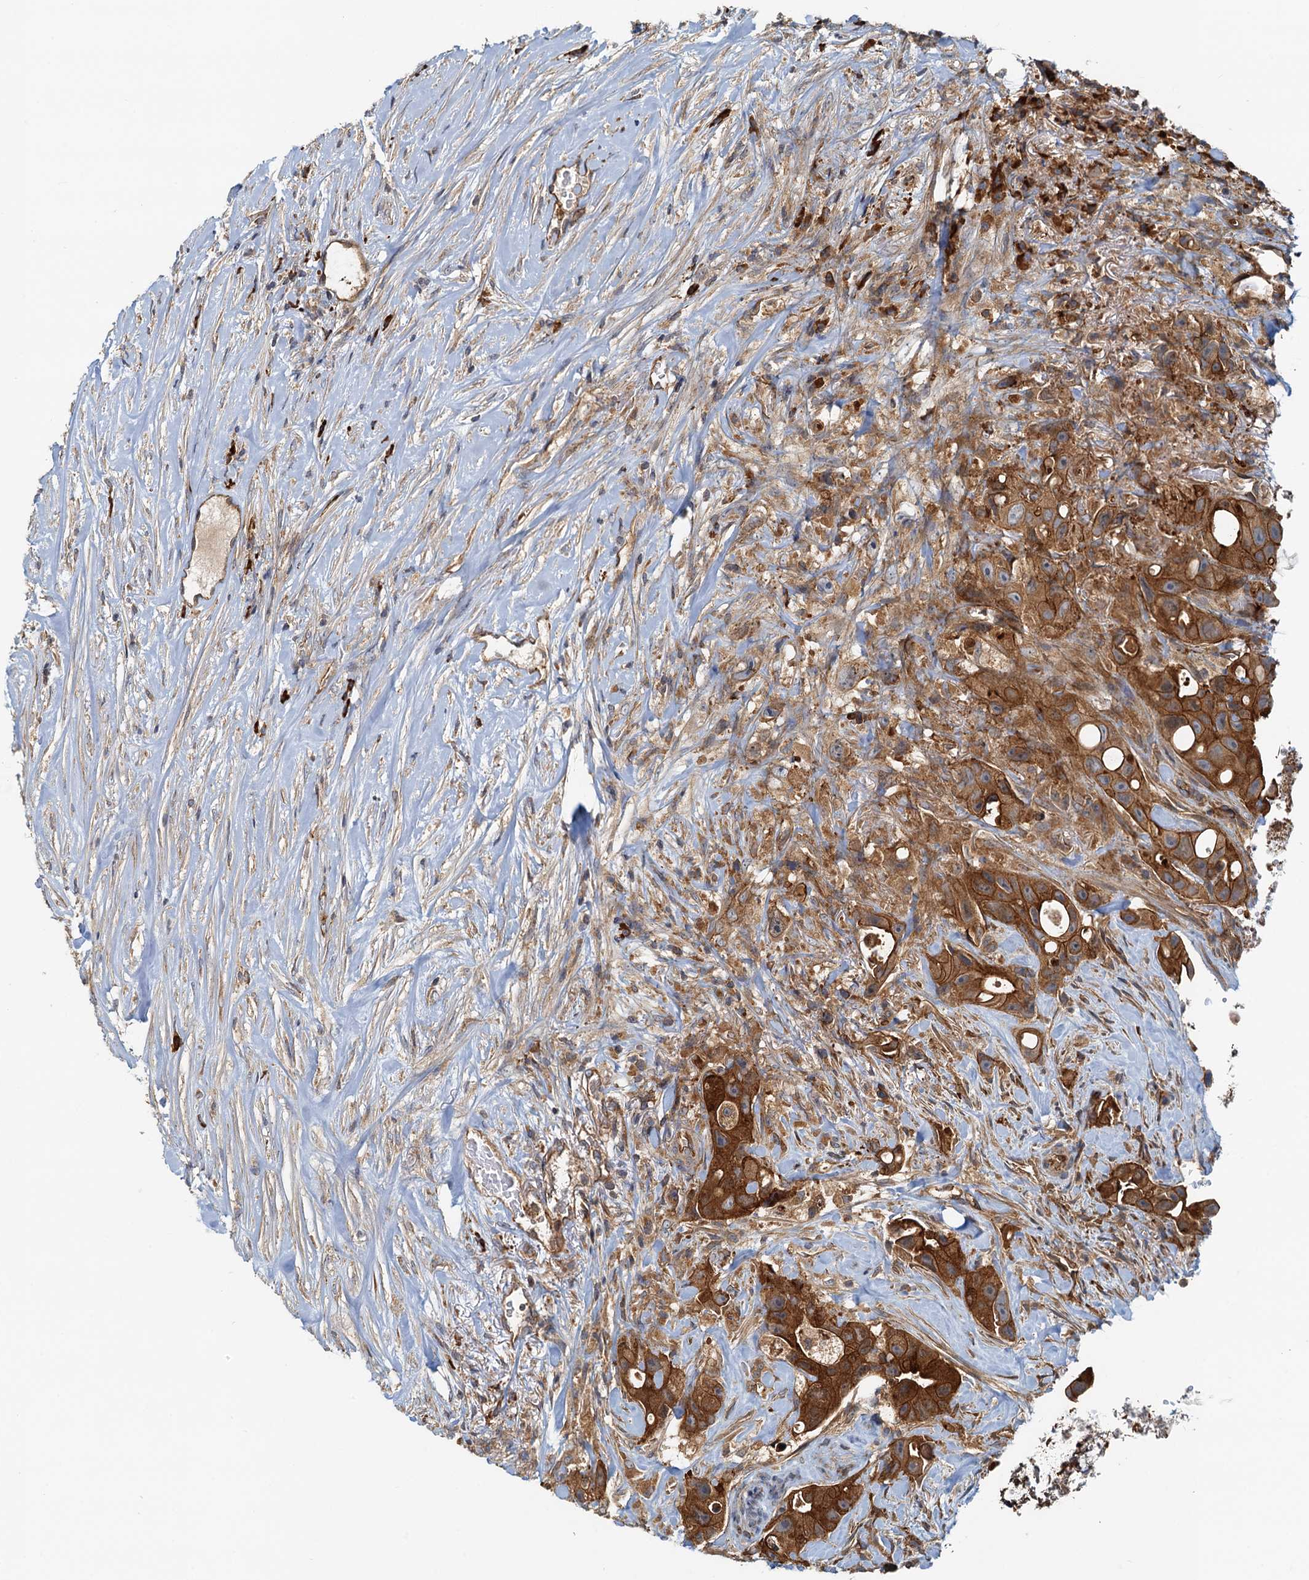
{"staining": {"intensity": "strong", "quantity": ">75%", "location": "cytoplasmic/membranous"}, "tissue": "colorectal cancer", "cell_type": "Tumor cells", "image_type": "cancer", "snomed": [{"axis": "morphology", "description": "Adenocarcinoma, NOS"}, {"axis": "topography", "description": "Colon"}], "caption": "IHC of human colorectal cancer demonstrates high levels of strong cytoplasmic/membranous expression in approximately >75% of tumor cells.", "gene": "NIPAL3", "patient": {"sex": "female", "age": 46}}